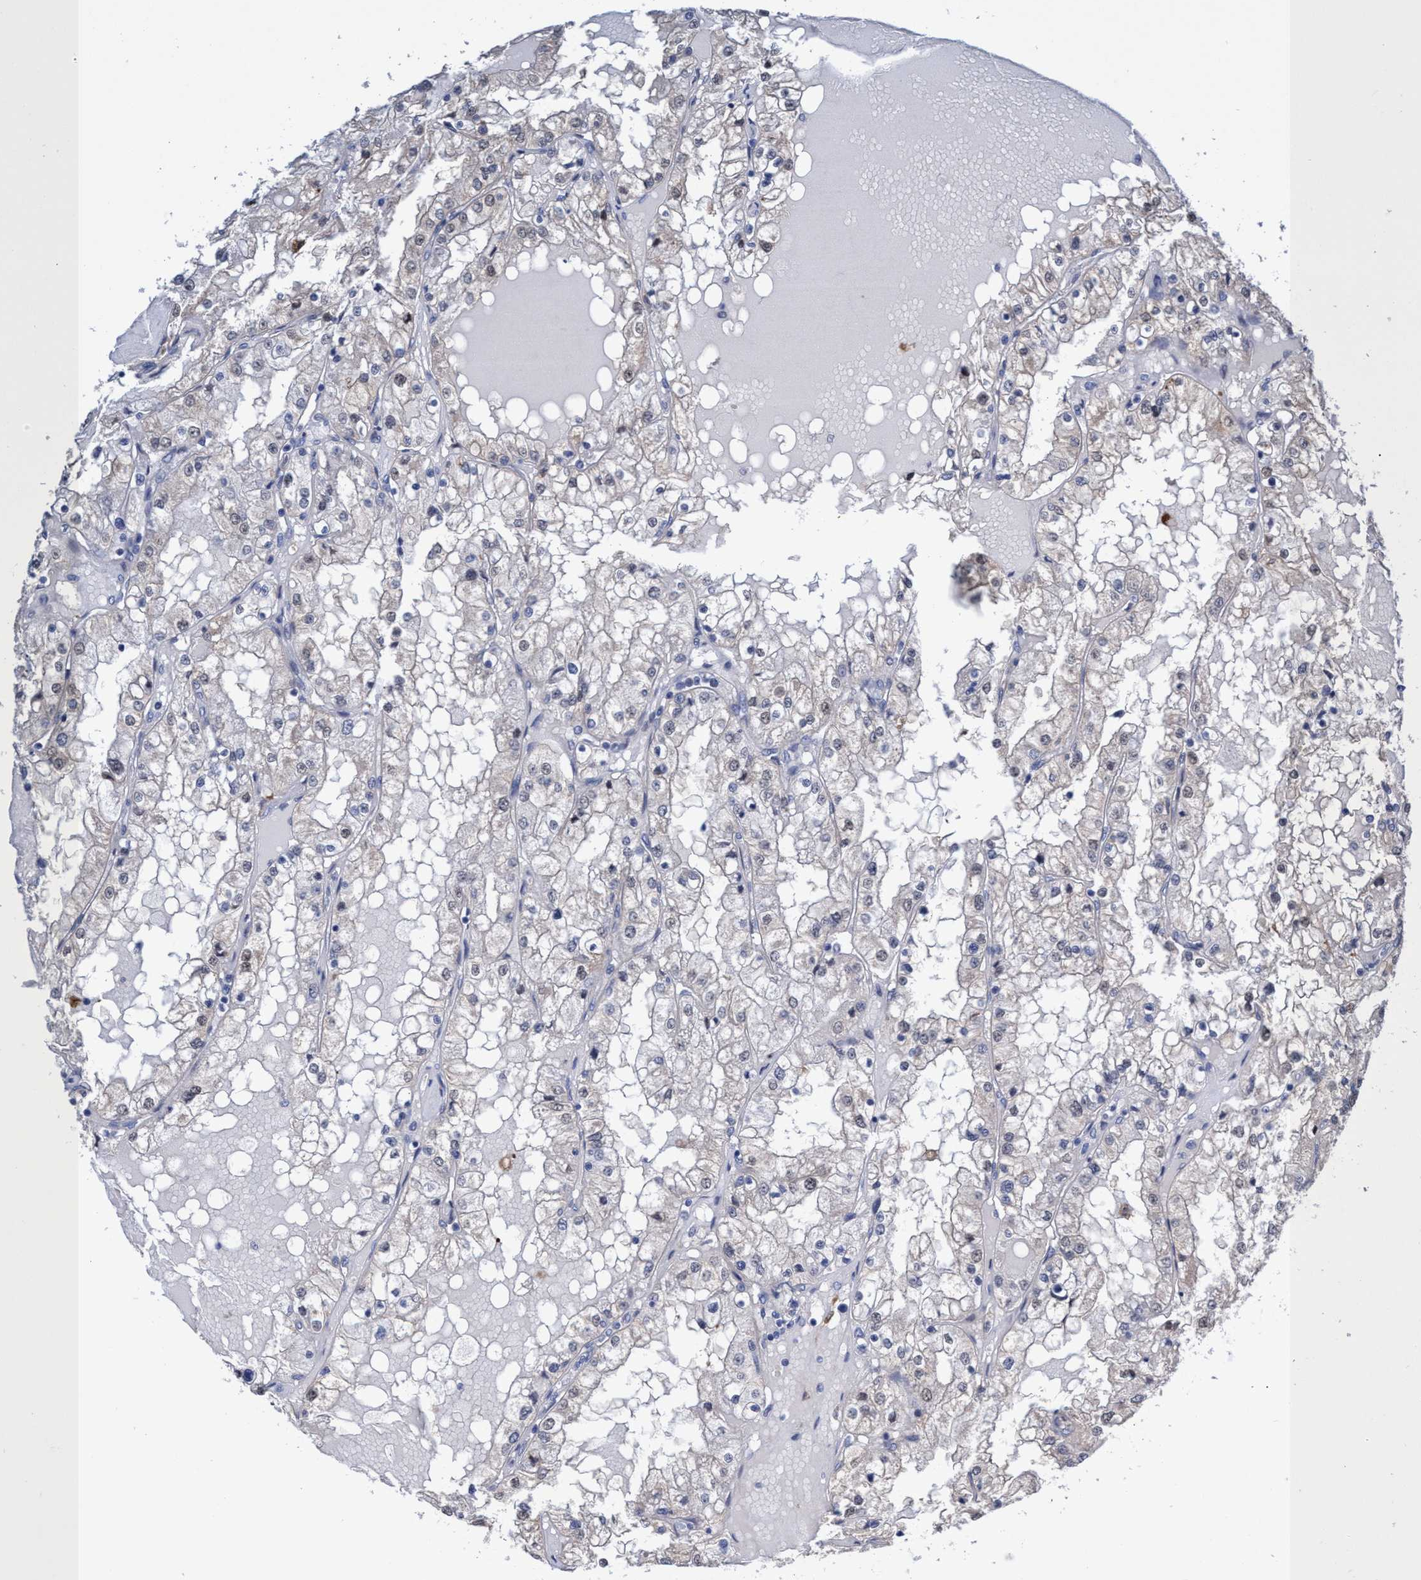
{"staining": {"intensity": "weak", "quantity": "<25%", "location": "cytoplasmic/membranous,nuclear"}, "tissue": "renal cancer", "cell_type": "Tumor cells", "image_type": "cancer", "snomed": [{"axis": "morphology", "description": "Adenocarcinoma, NOS"}, {"axis": "topography", "description": "Kidney"}], "caption": "Histopathology image shows no significant protein positivity in tumor cells of renal adenocarcinoma.", "gene": "SVEP1", "patient": {"sex": "male", "age": 68}}